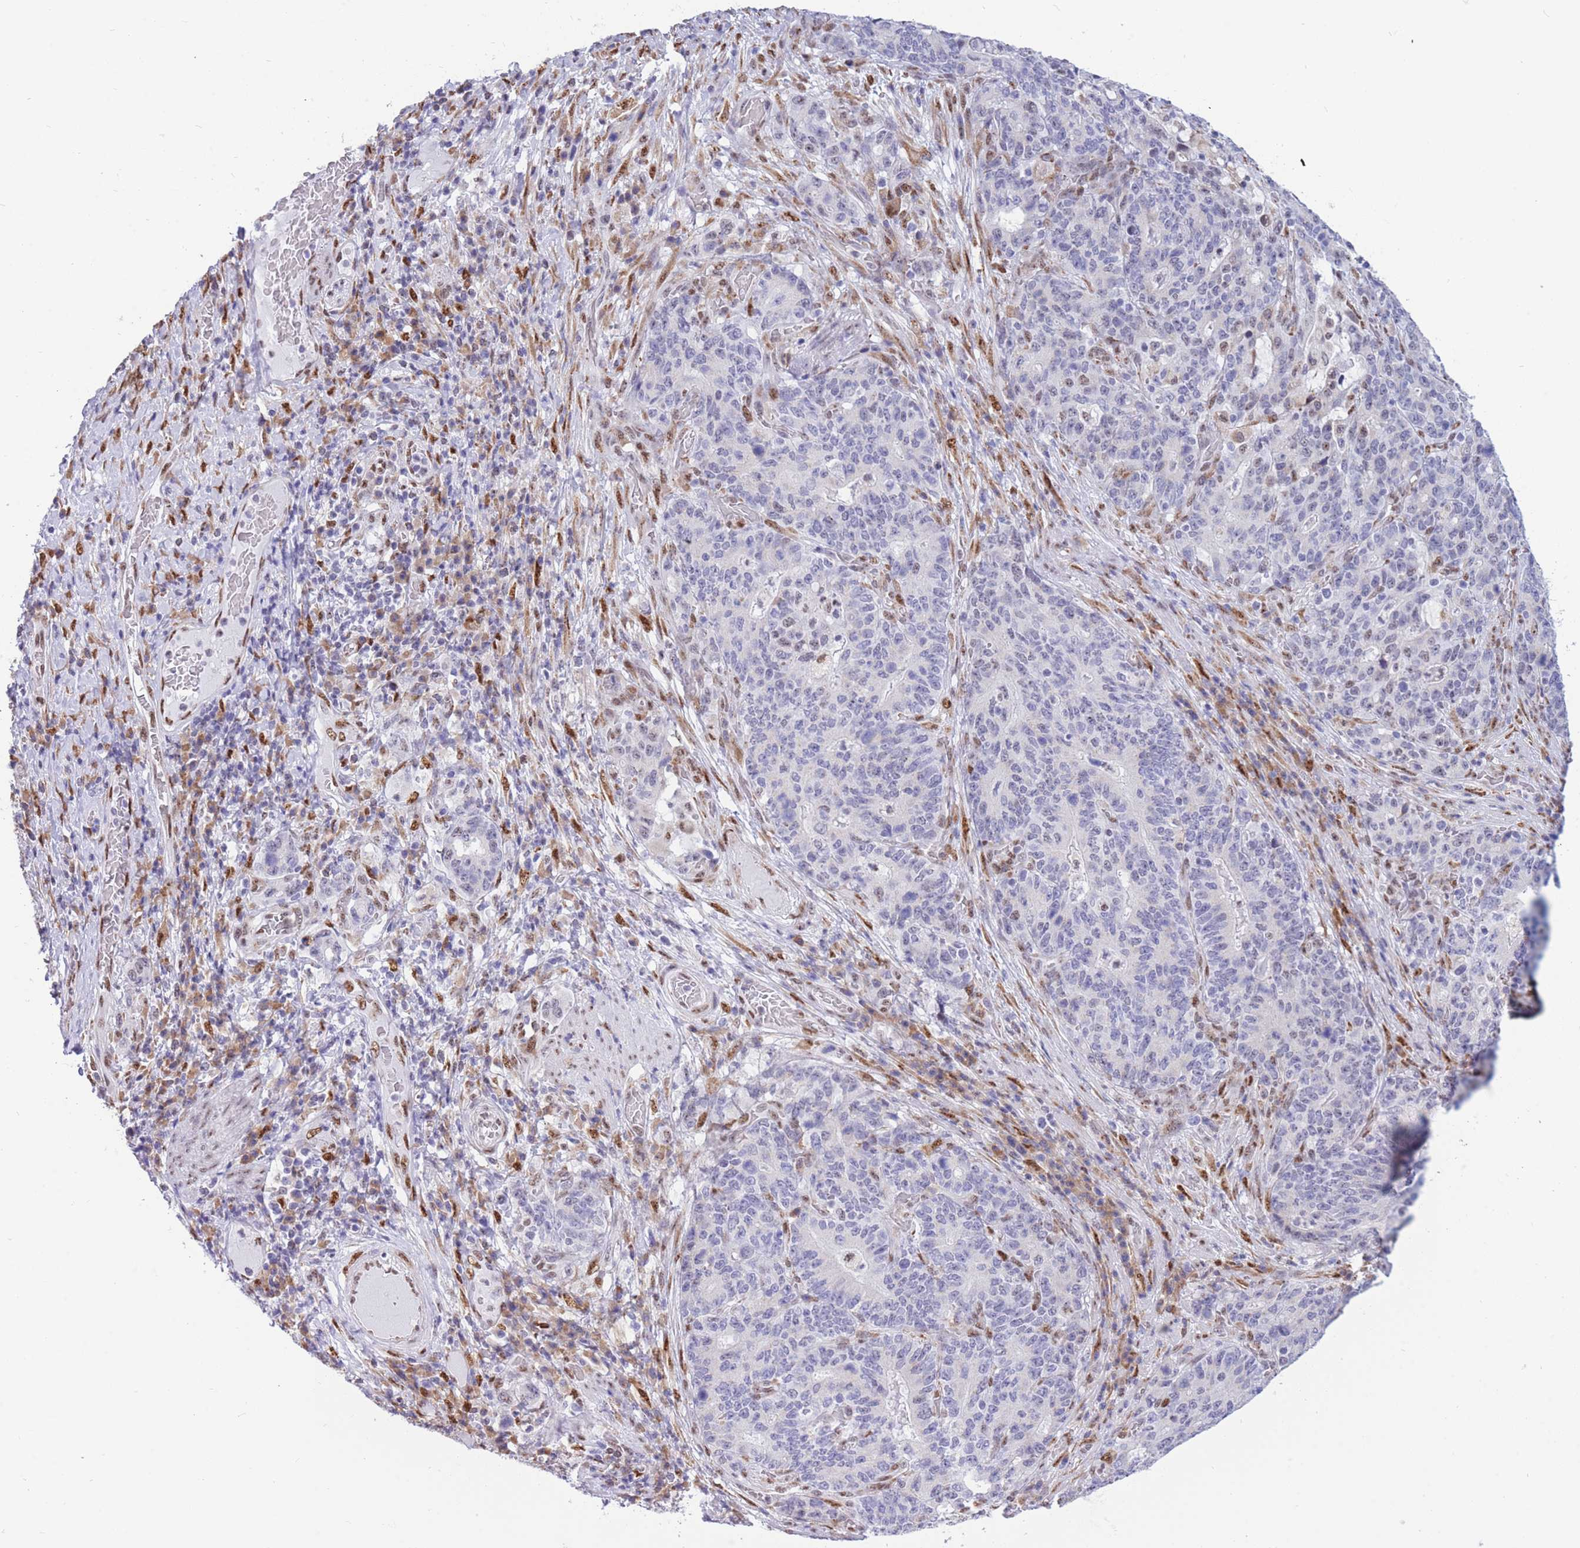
{"staining": {"intensity": "weak", "quantity": "<25%", "location": "nuclear"}, "tissue": "stomach cancer", "cell_type": "Tumor cells", "image_type": "cancer", "snomed": [{"axis": "morphology", "description": "Normal tissue, NOS"}, {"axis": "morphology", "description": "Adenocarcinoma, NOS"}, {"axis": "topography", "description": "Stomach"}], "caption": "Stomach adenocarcinoma stained for a protein using immunohistochemistry reveals no staining tumor cells.", "gene": "FAM153A", "patient": {"sex": "female", "age": 64}}